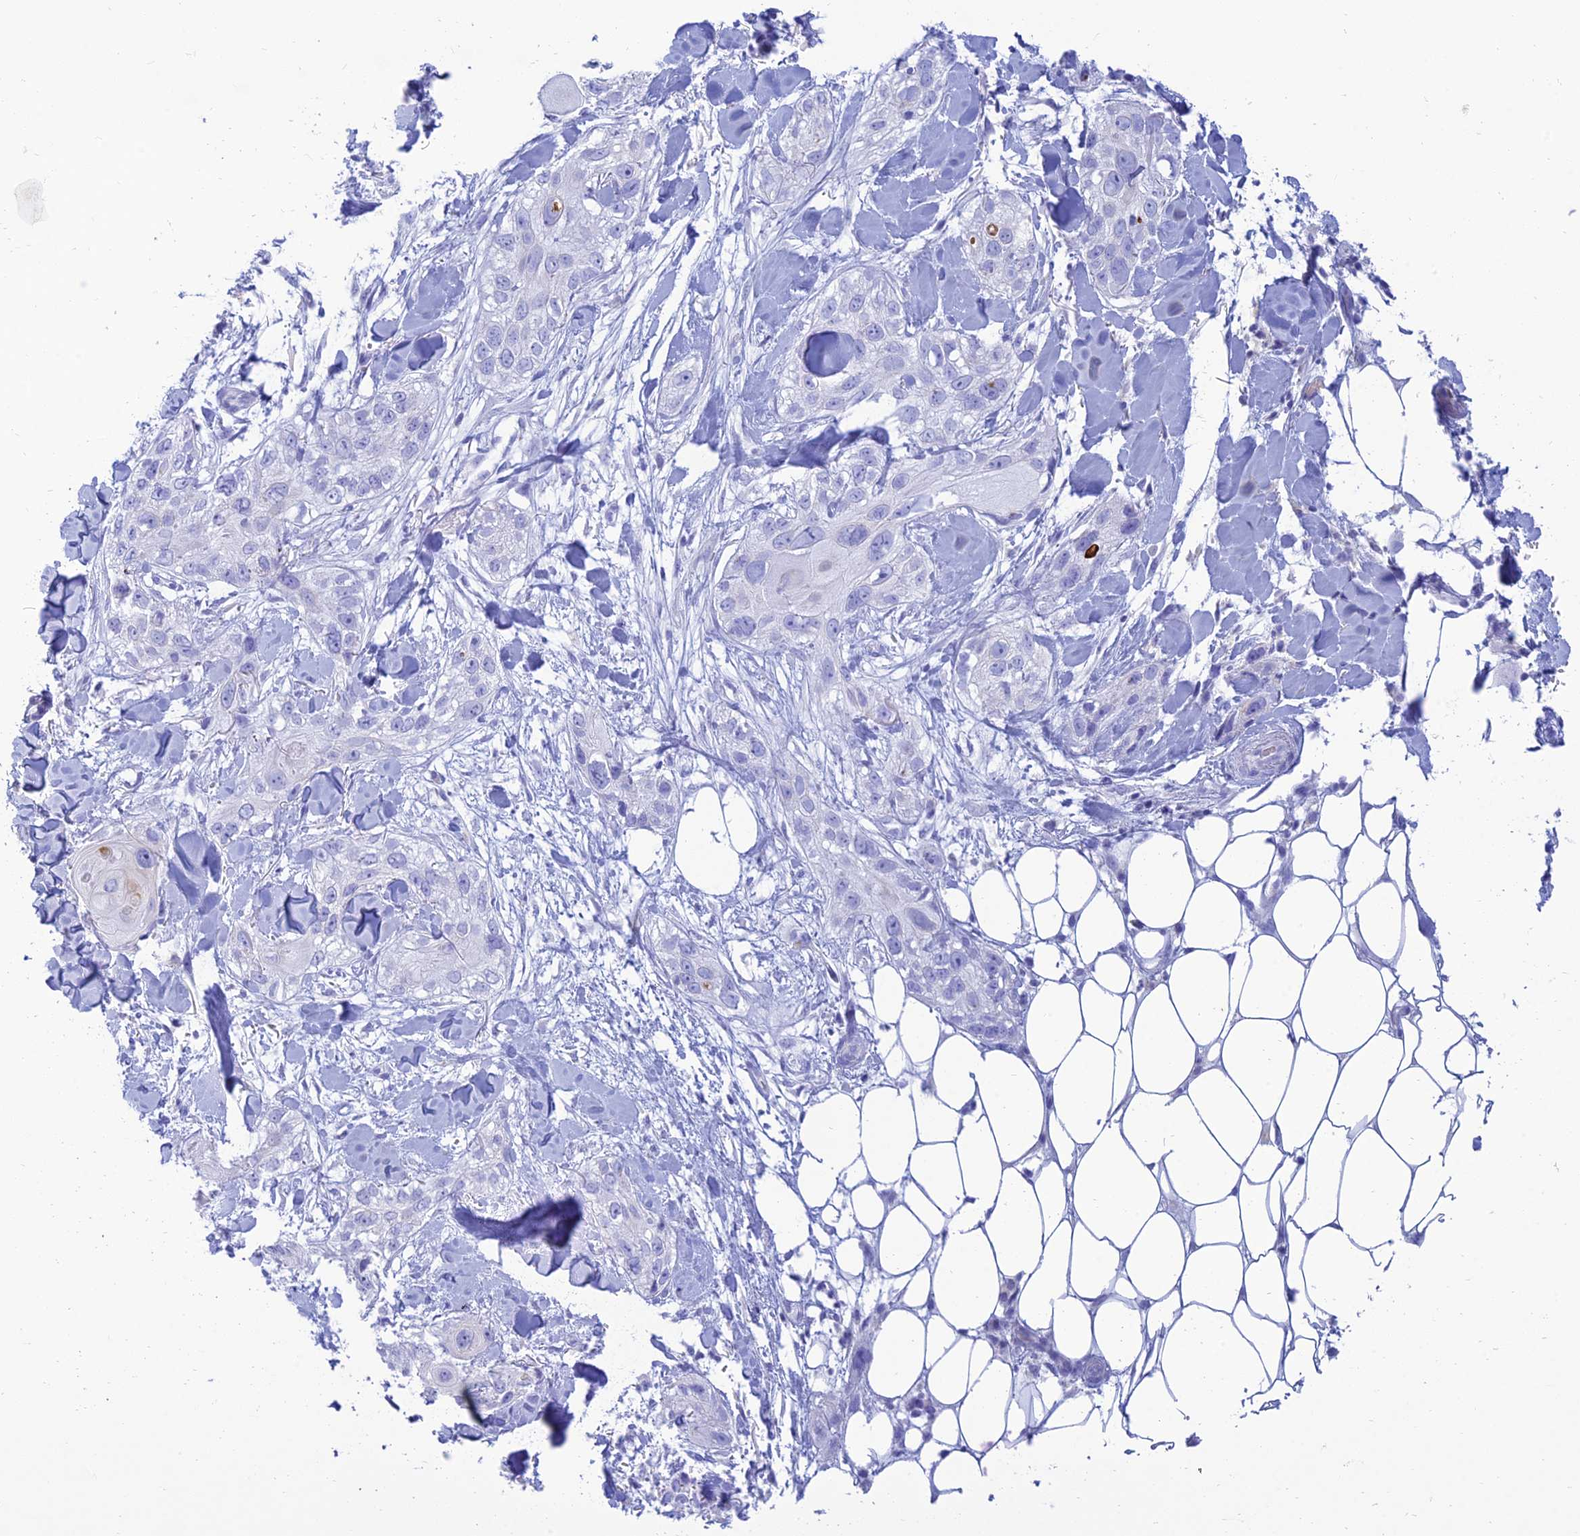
{"staining": {"intensity": "negative", "quantity": "none", "location": "none"}, "tissue": "skin cancer", "cell_type": "Tumor cells", "image_type": "cancer", "snomed": [{"axis": "morphology", "description": "Normal tissue, NOS"}, {"axis": "morphology", "description": "Squamous cell carcinoma, NOS"}, {"axis": "topography", "description": "Skin"}], "caption": "Tumor cells are negative for protein expression in human skin cancer.", "gene": "MAL2", "patient": {"sex": "male", "age": 72}}